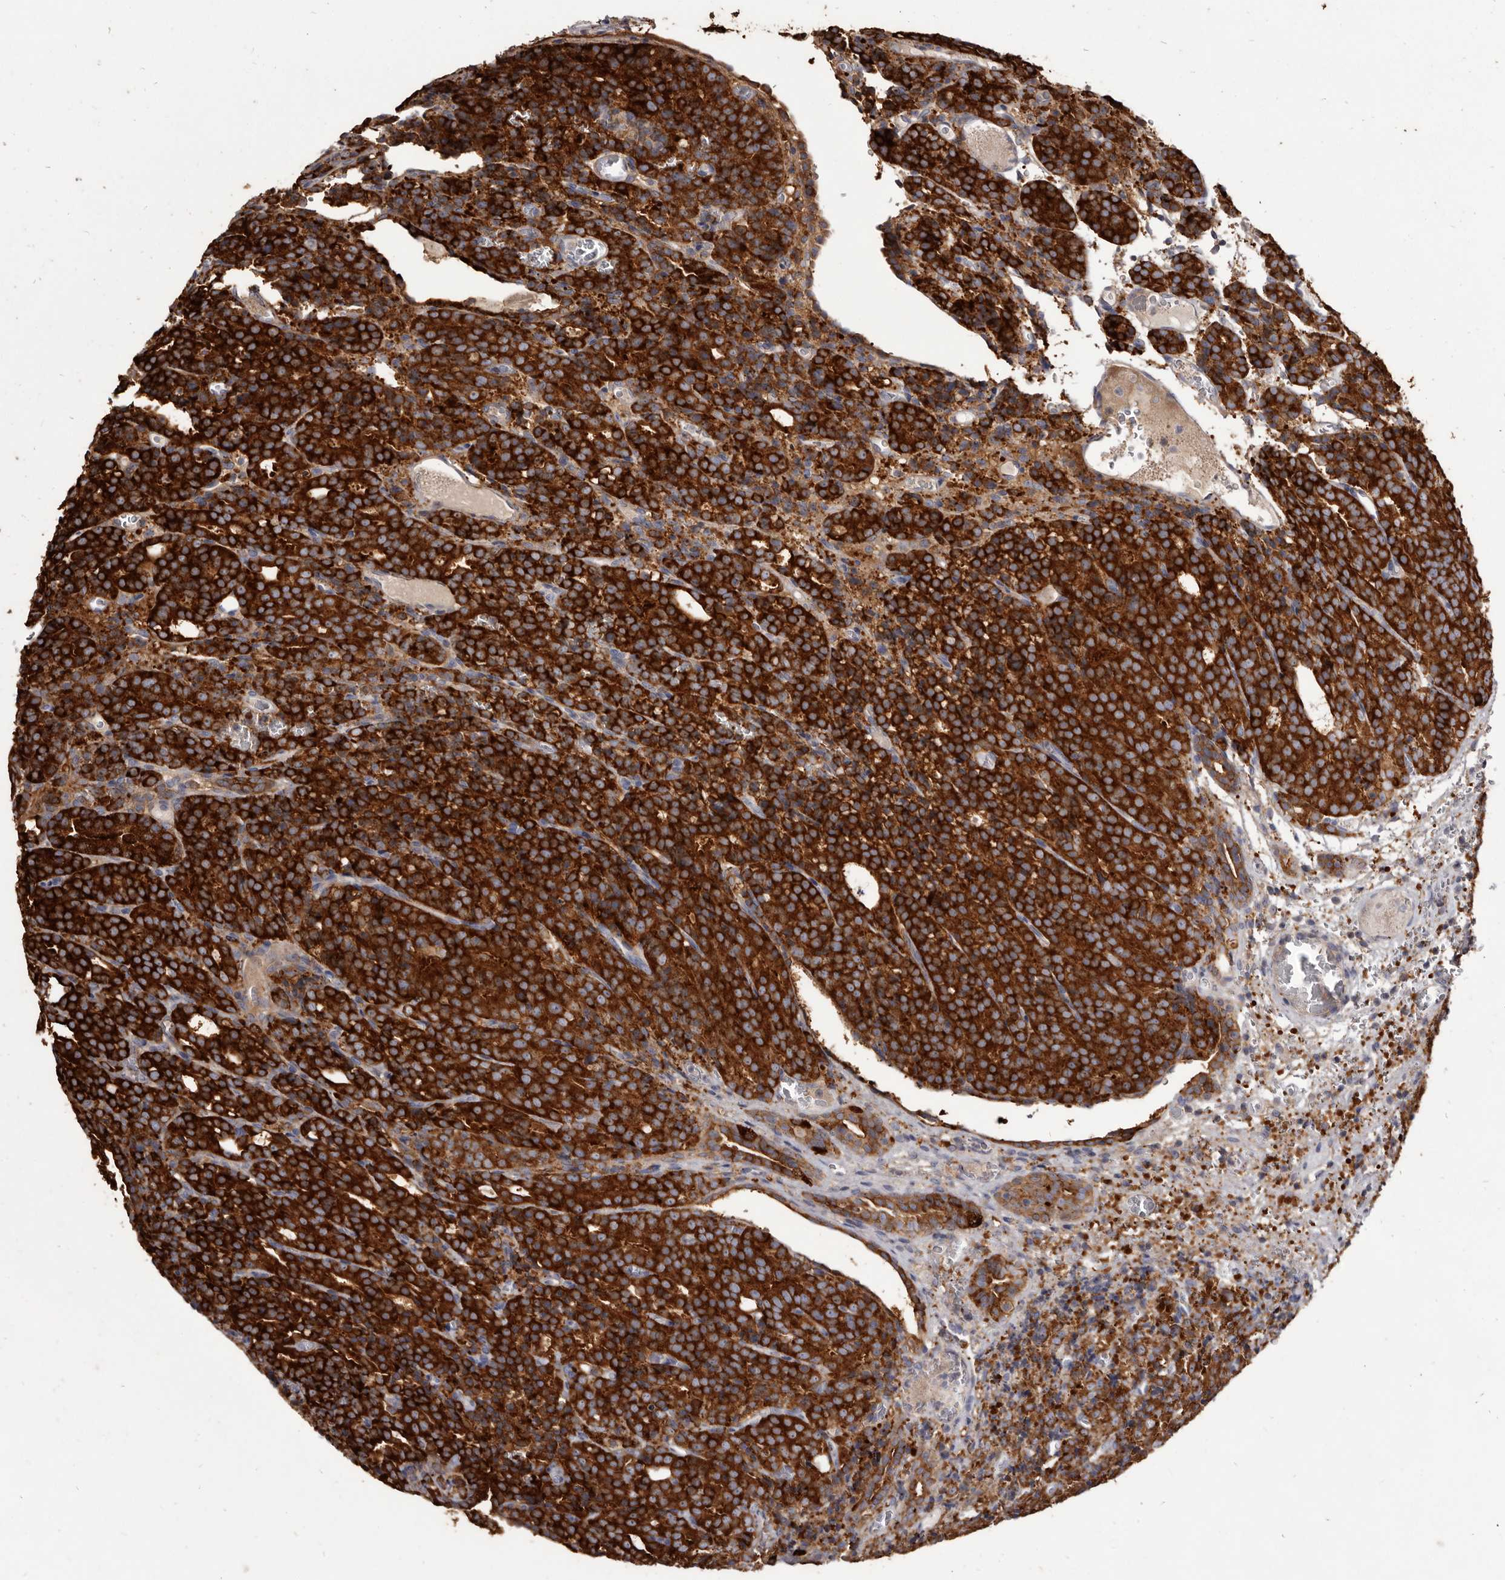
{"staining": {"intensity": "strong", "quantity": ">75%", "location": "cytoplasmic/membranous"}, "tissue": "prostate cancer", "cell_type": "Tumor cells", "image_type": "cancer", "snomed": [{"axis": "morphology", "description": "Adenocarcinoma, High grade"}, {"axis": "topography", "description": "Prostate"}], "caption": "Immunohistochemistry (IHC) histopathology image of prostate cancer (adenocarcinoma (high-grade)) stained for a protein (brown), which reveals high levels of strong cytoplasmic/membranous staining in about >75% of tumor cells.", "gene": "TPD52", "patient": {"sex": "male", "age": 62}}